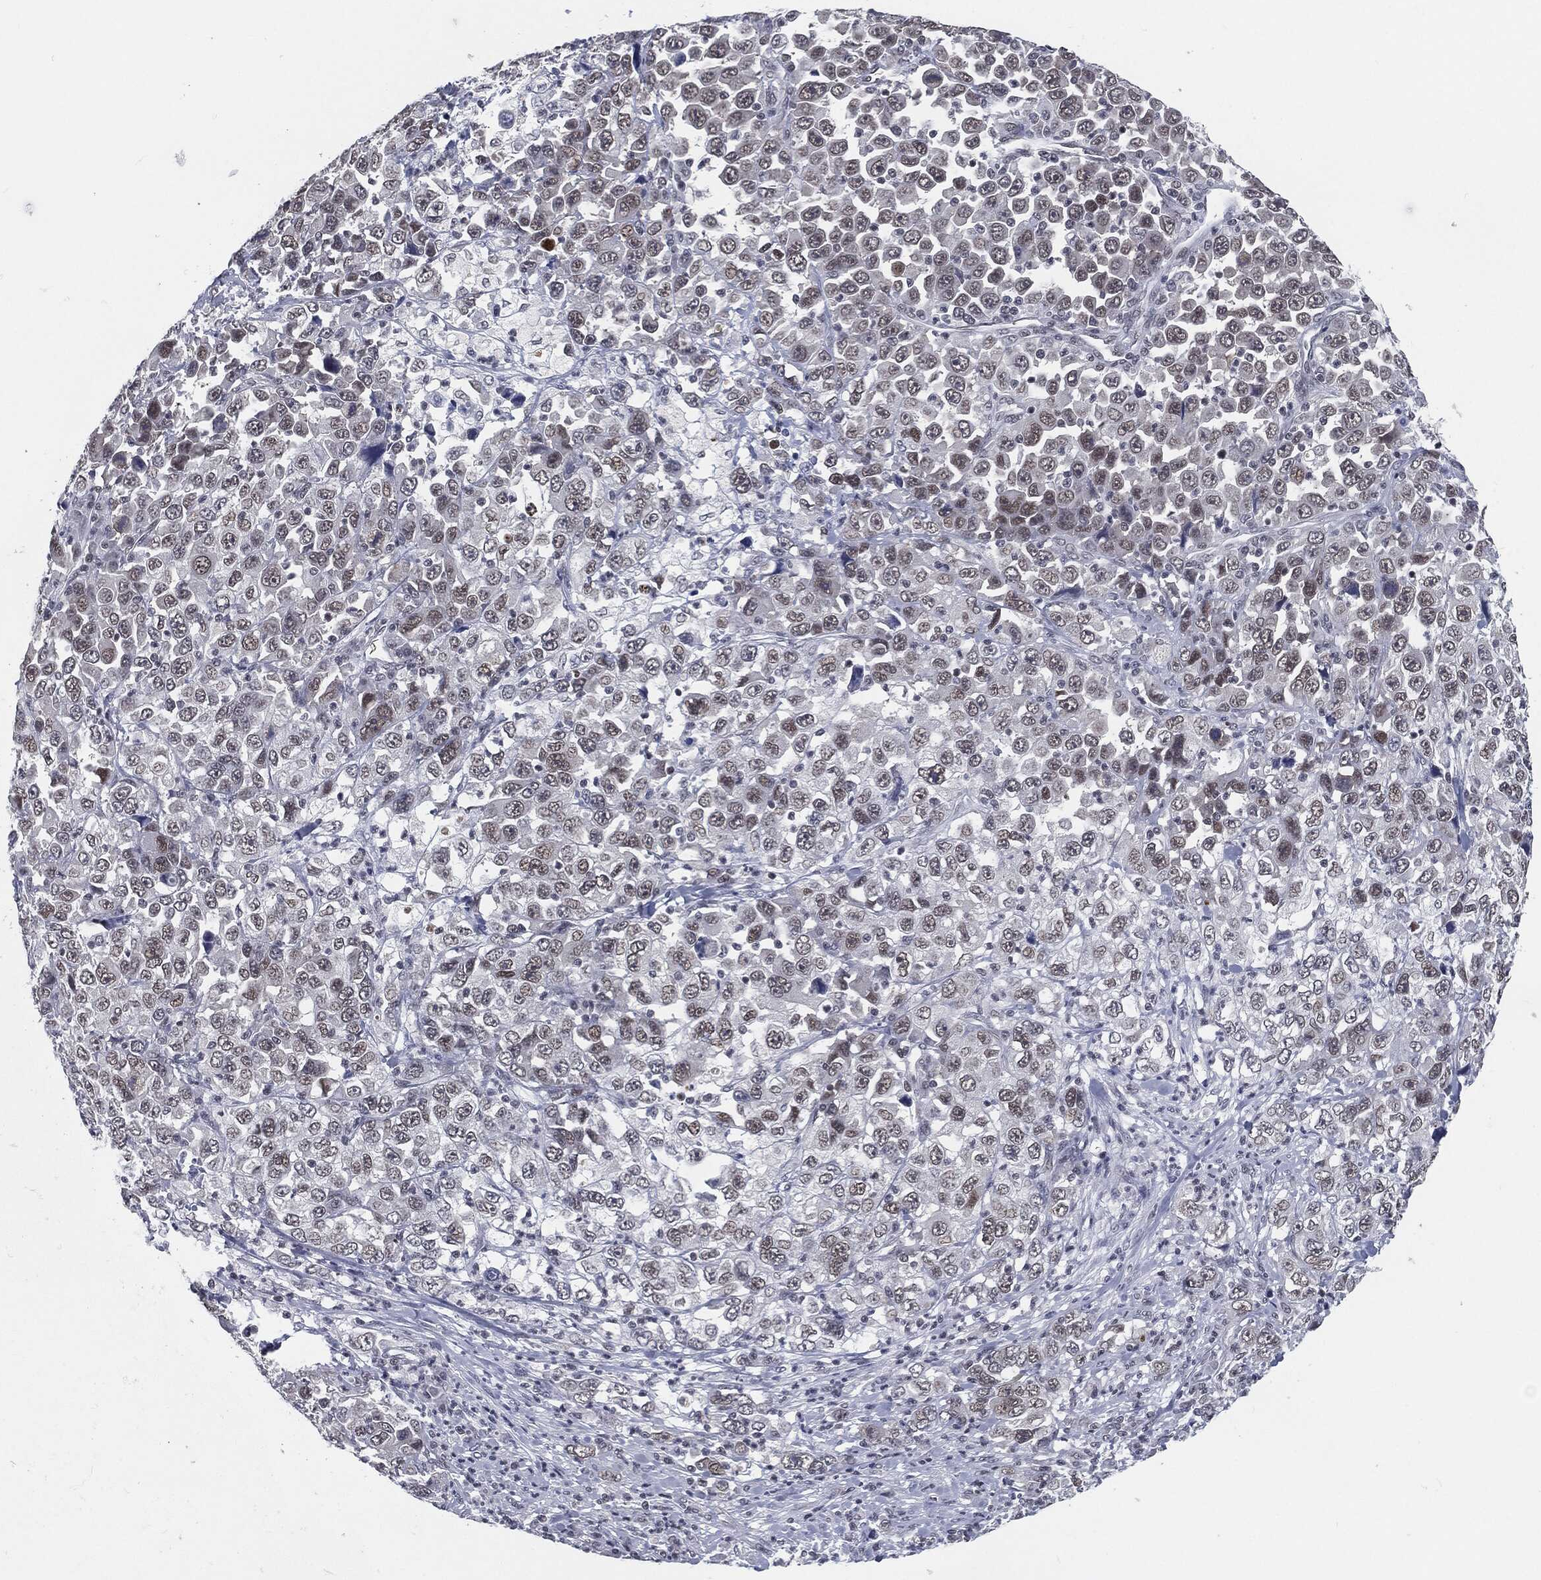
{"staining": {"intensity": "weak", "quantity": "25%-75%", "location": "nuclear"}, "tissue": "stomach cancer", "cell_type": "Tumor cells", "image_type": "cancer", "snomed": [{"axis": "morphology", "description": "Normal tissue, NOS"}, {"axis": "morphology", "description": "Adenocarcinoma, NOS"}, {"axis": "topography", "description": "Stomach, upper"}, {"axis": "topography", "description": "Stomach"}], "caption": "Stomach cancer tissue reveals weak nuclear expression in approximately 25%-75% of tumor cells", "gene": "ANXA1", "patient": {"sex": "male", "age": 59}}